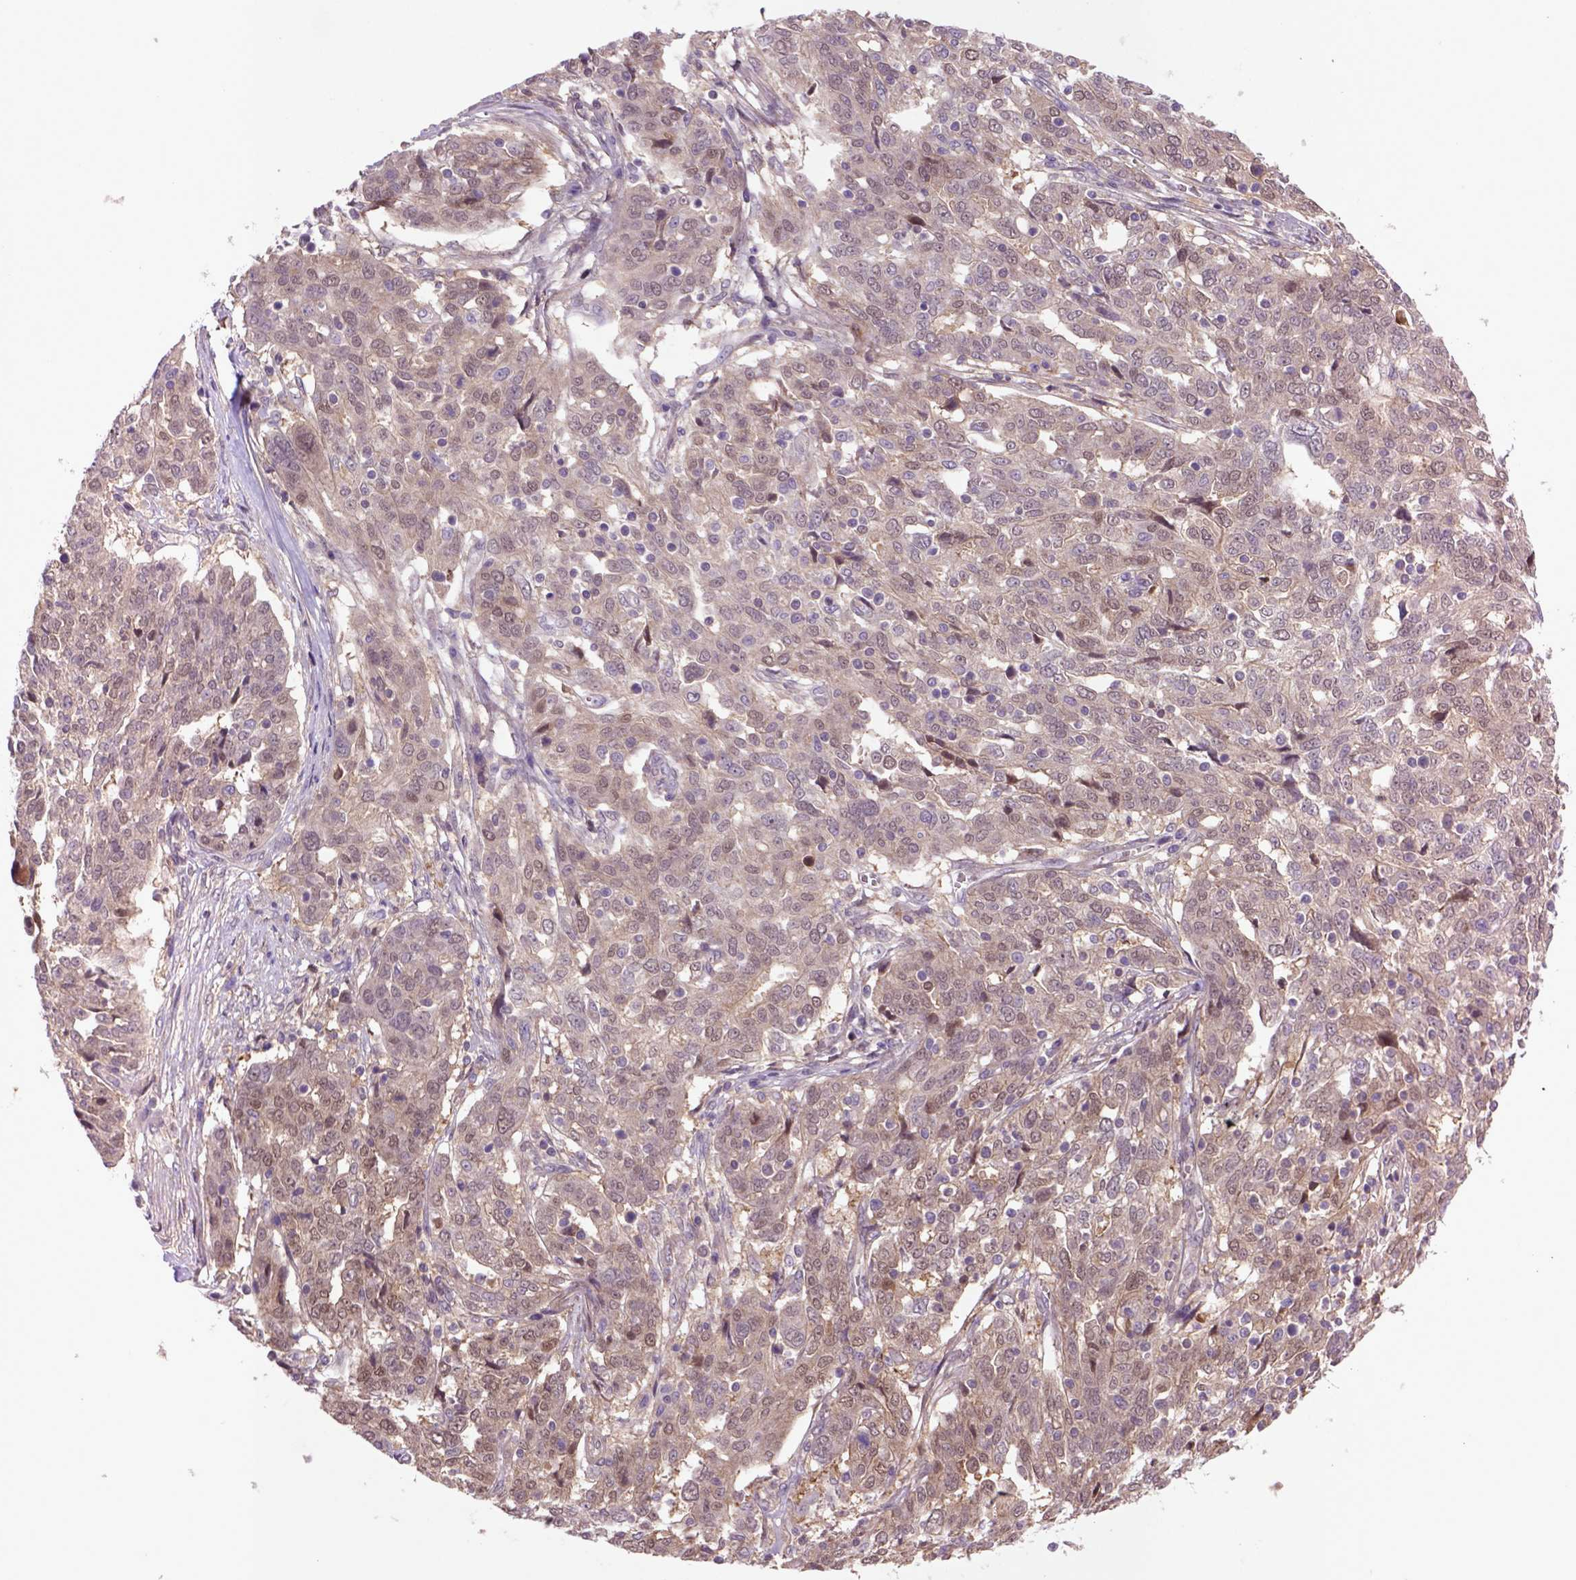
{"staining": {"intensity": "weak", "quantity": ">75%", "location": "cytoplasmic/membranous,nuclear"}, "tissue": "ovarian cancer", "cell_type": "Tumor cells", "image_type": "cancer", "snomed": [{"axis": "morphology", "description": "Cystadenocarcinoma, serous, NOS"}, {"axis": "topography", "description": "Ovary"}], "caption": "Immunohistochemistry staining of serous cystadenocarcinoma (ovarian), which exhibits low levels of weak cytoplasmic/membranous and nuclear expression in approximately >75% of tumor cells indicating weak cytoplasmic/membranous and nuclear protein positivity. The staining was performed using DAB (brown) for protein detection and nuclei were counterstained in hematoxylin (blue).", "gene": "HSPBP1", "patient": {"sex": "female", "age": 67}}